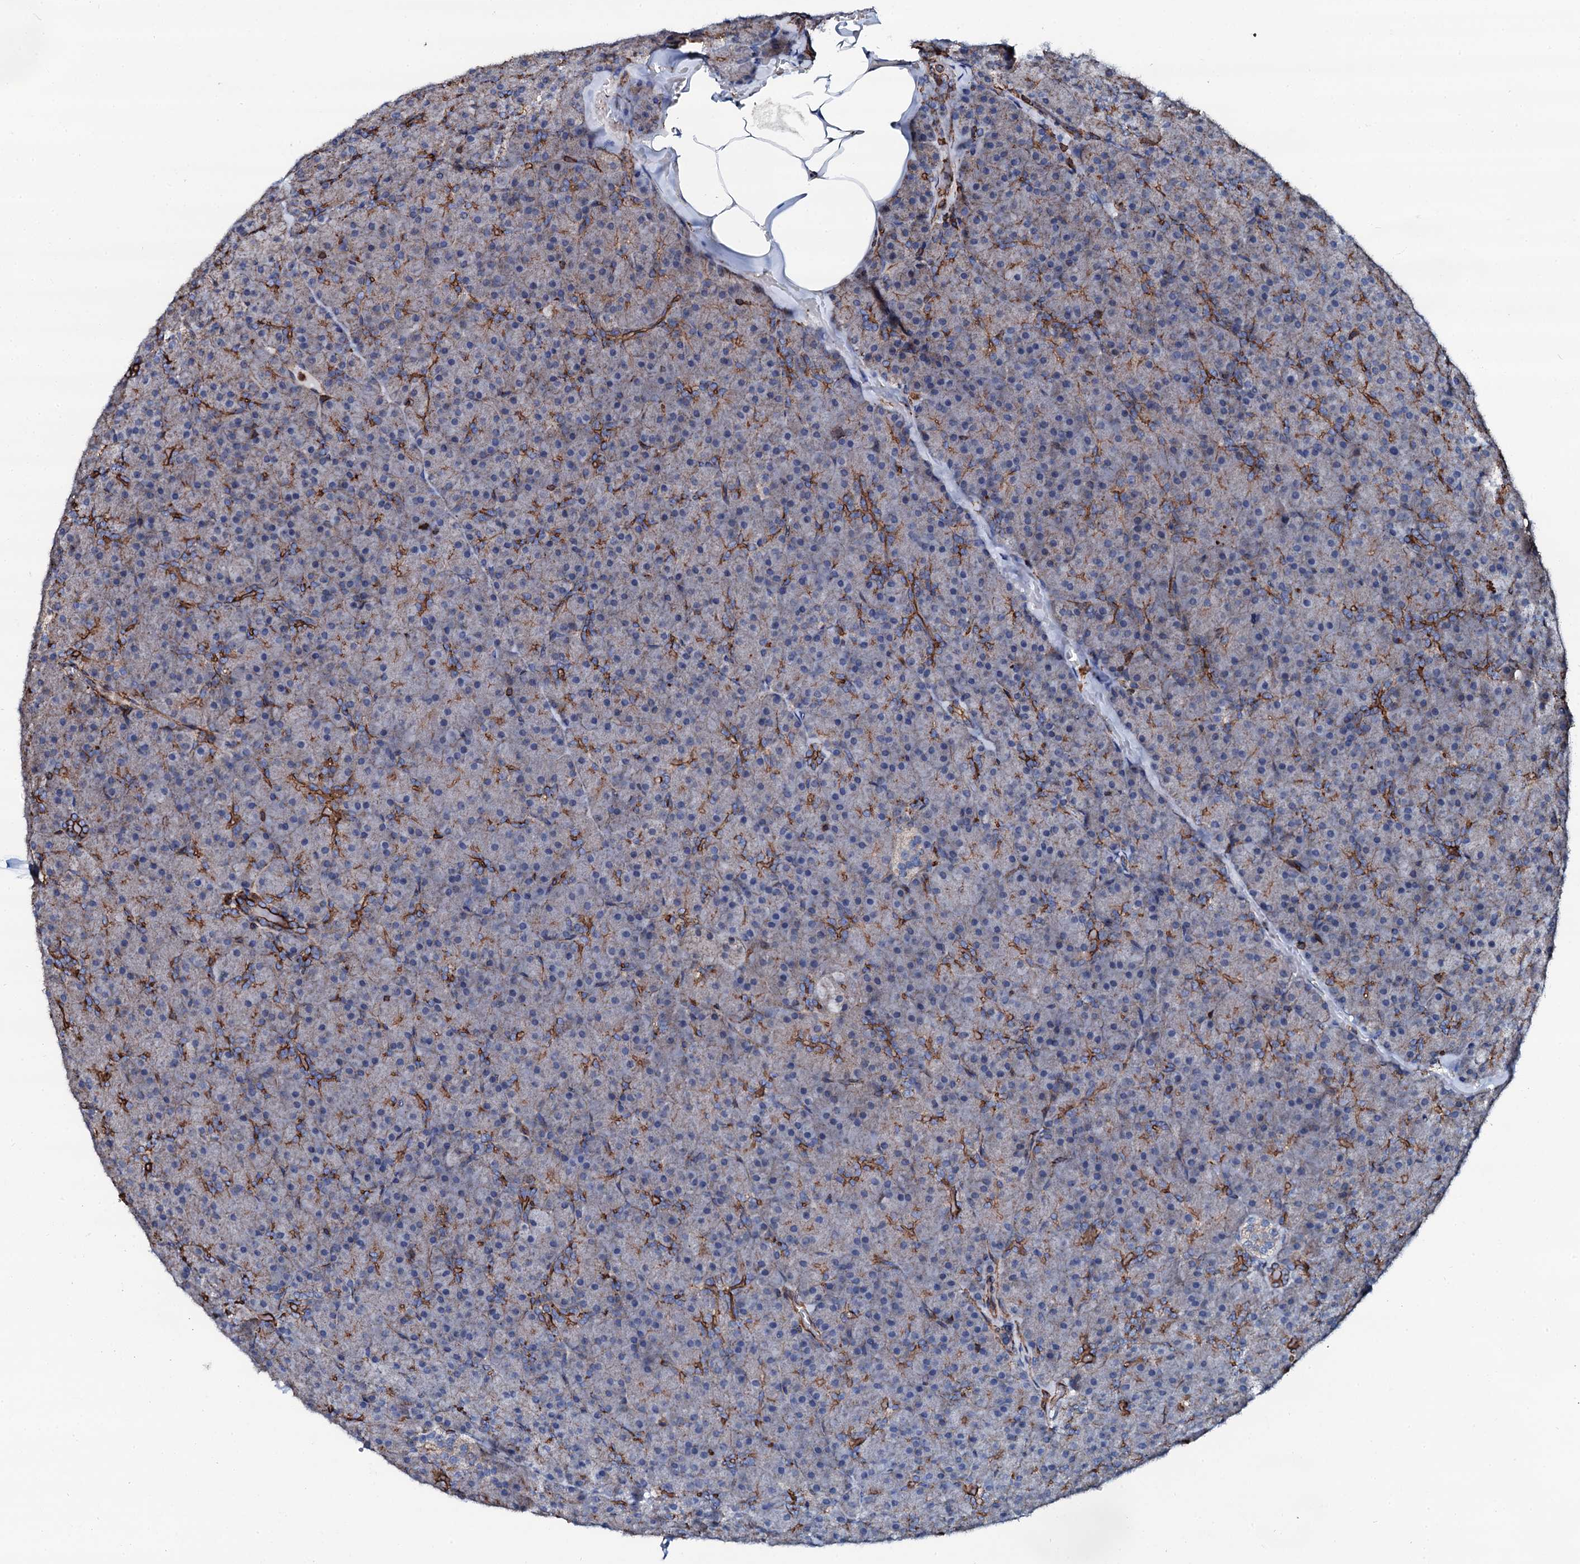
{"staining": {"intensity": "moderate", "quantity": "<25%", "location": "cytoplasmic/membranous"}, "tissue": "pancreas", "cell_type": "Exocrine glandular cells", "image_type": "normal", "snomed": [{"axis": "morphology", "description": "Normal tissue, NOS"}, {"axis": "topography", "description": "Pancreas"}], "caption": "This is an image of immunohistochemistry (IHC) staining of benign pancreas, which shows moderate staining in the cytoplasmic/membranous of exocrine glandular cells.", "gene": "INTS10", "patient": {"sex": "male", "age": 36}}